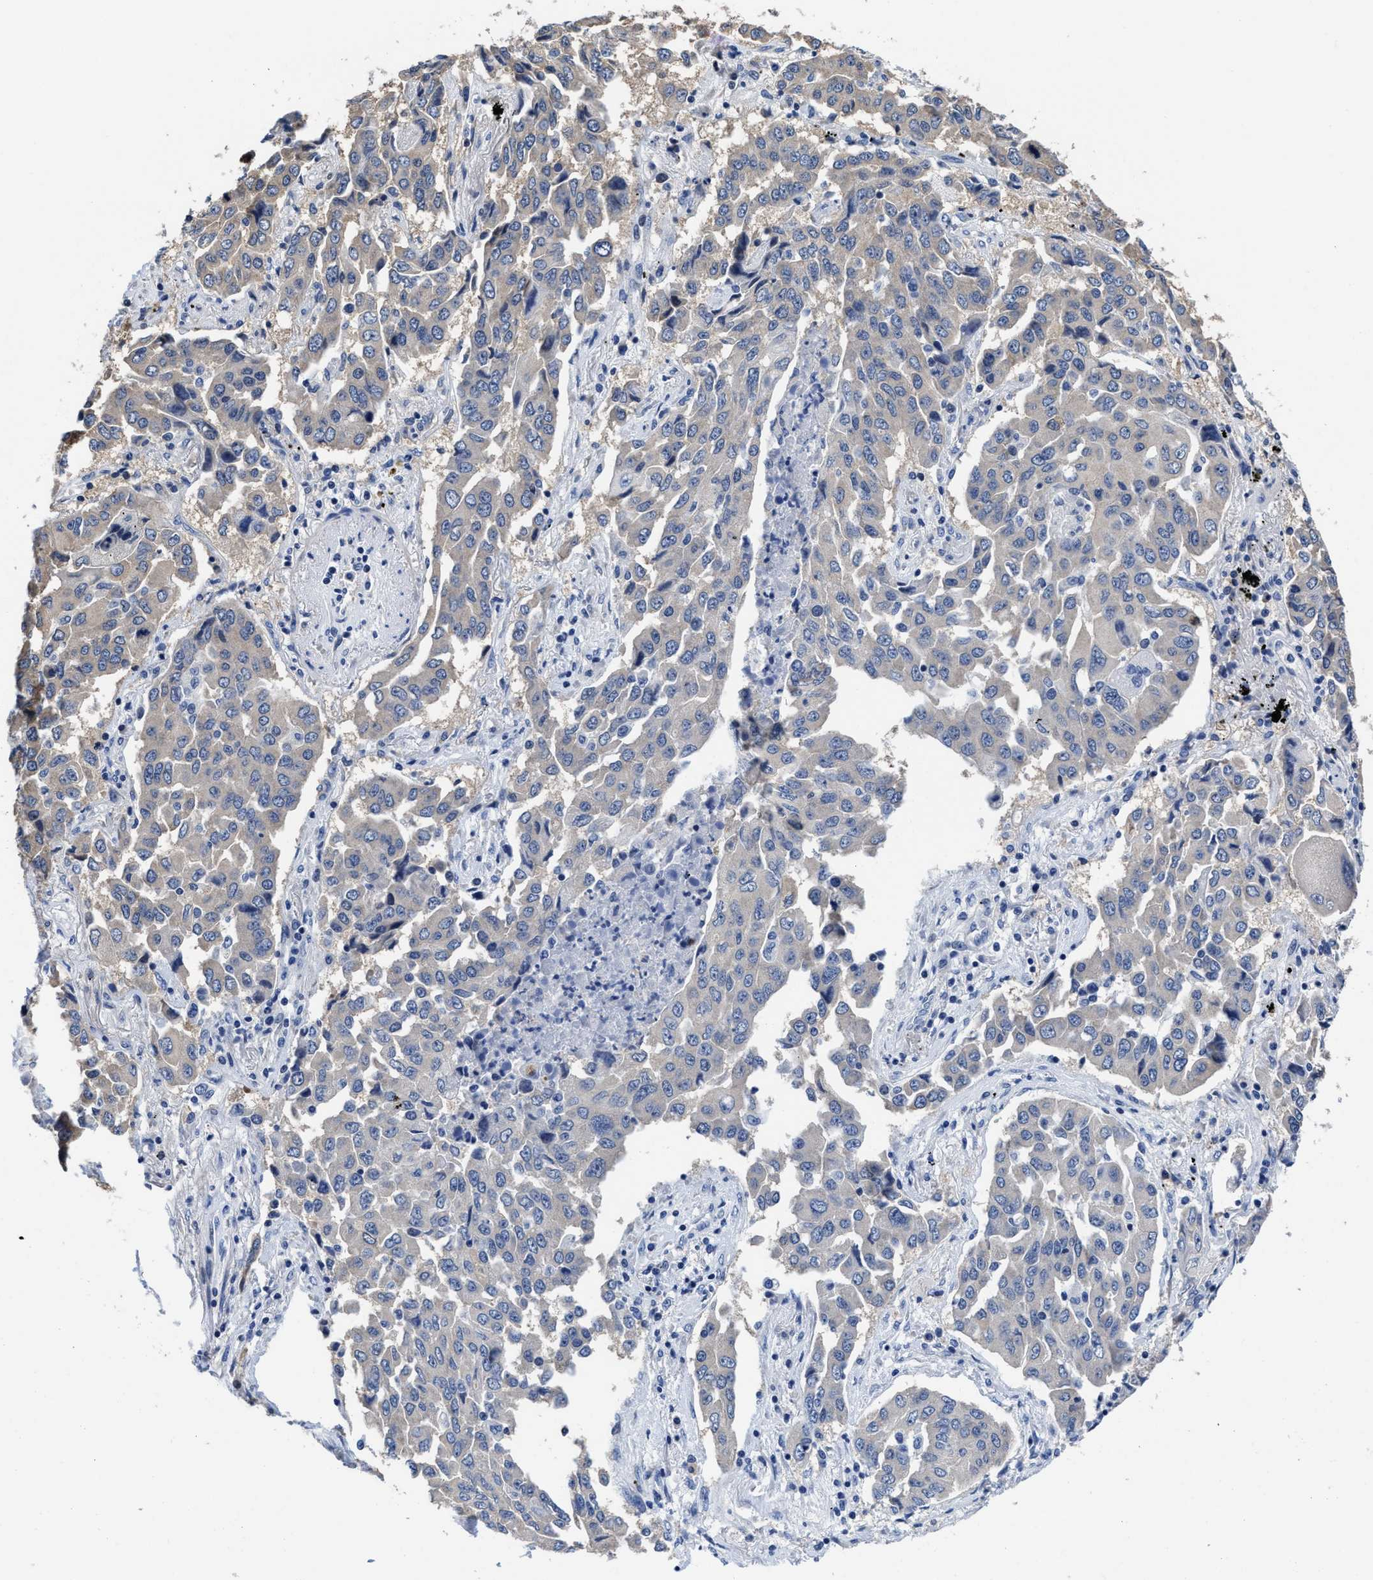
{"staining": {"intensity": "negative", "quantity": "none", "location": "none"}, "tissue": "lung cancer", "cell_type": "Tumor cells", "image_type": "cancer", "snomed": [{"axis": "morphology", "description": "Adenocarcinoma, NOS"}, {"axis": "topography", "description": "Lung"}], "caption": "An immunohistochemistry histopathology image of lung cancer is shown. There is no staining in tumor cells of lung cancer.", "gene": "HOOK1", "patient": {"sex": "female", "age": 65}}